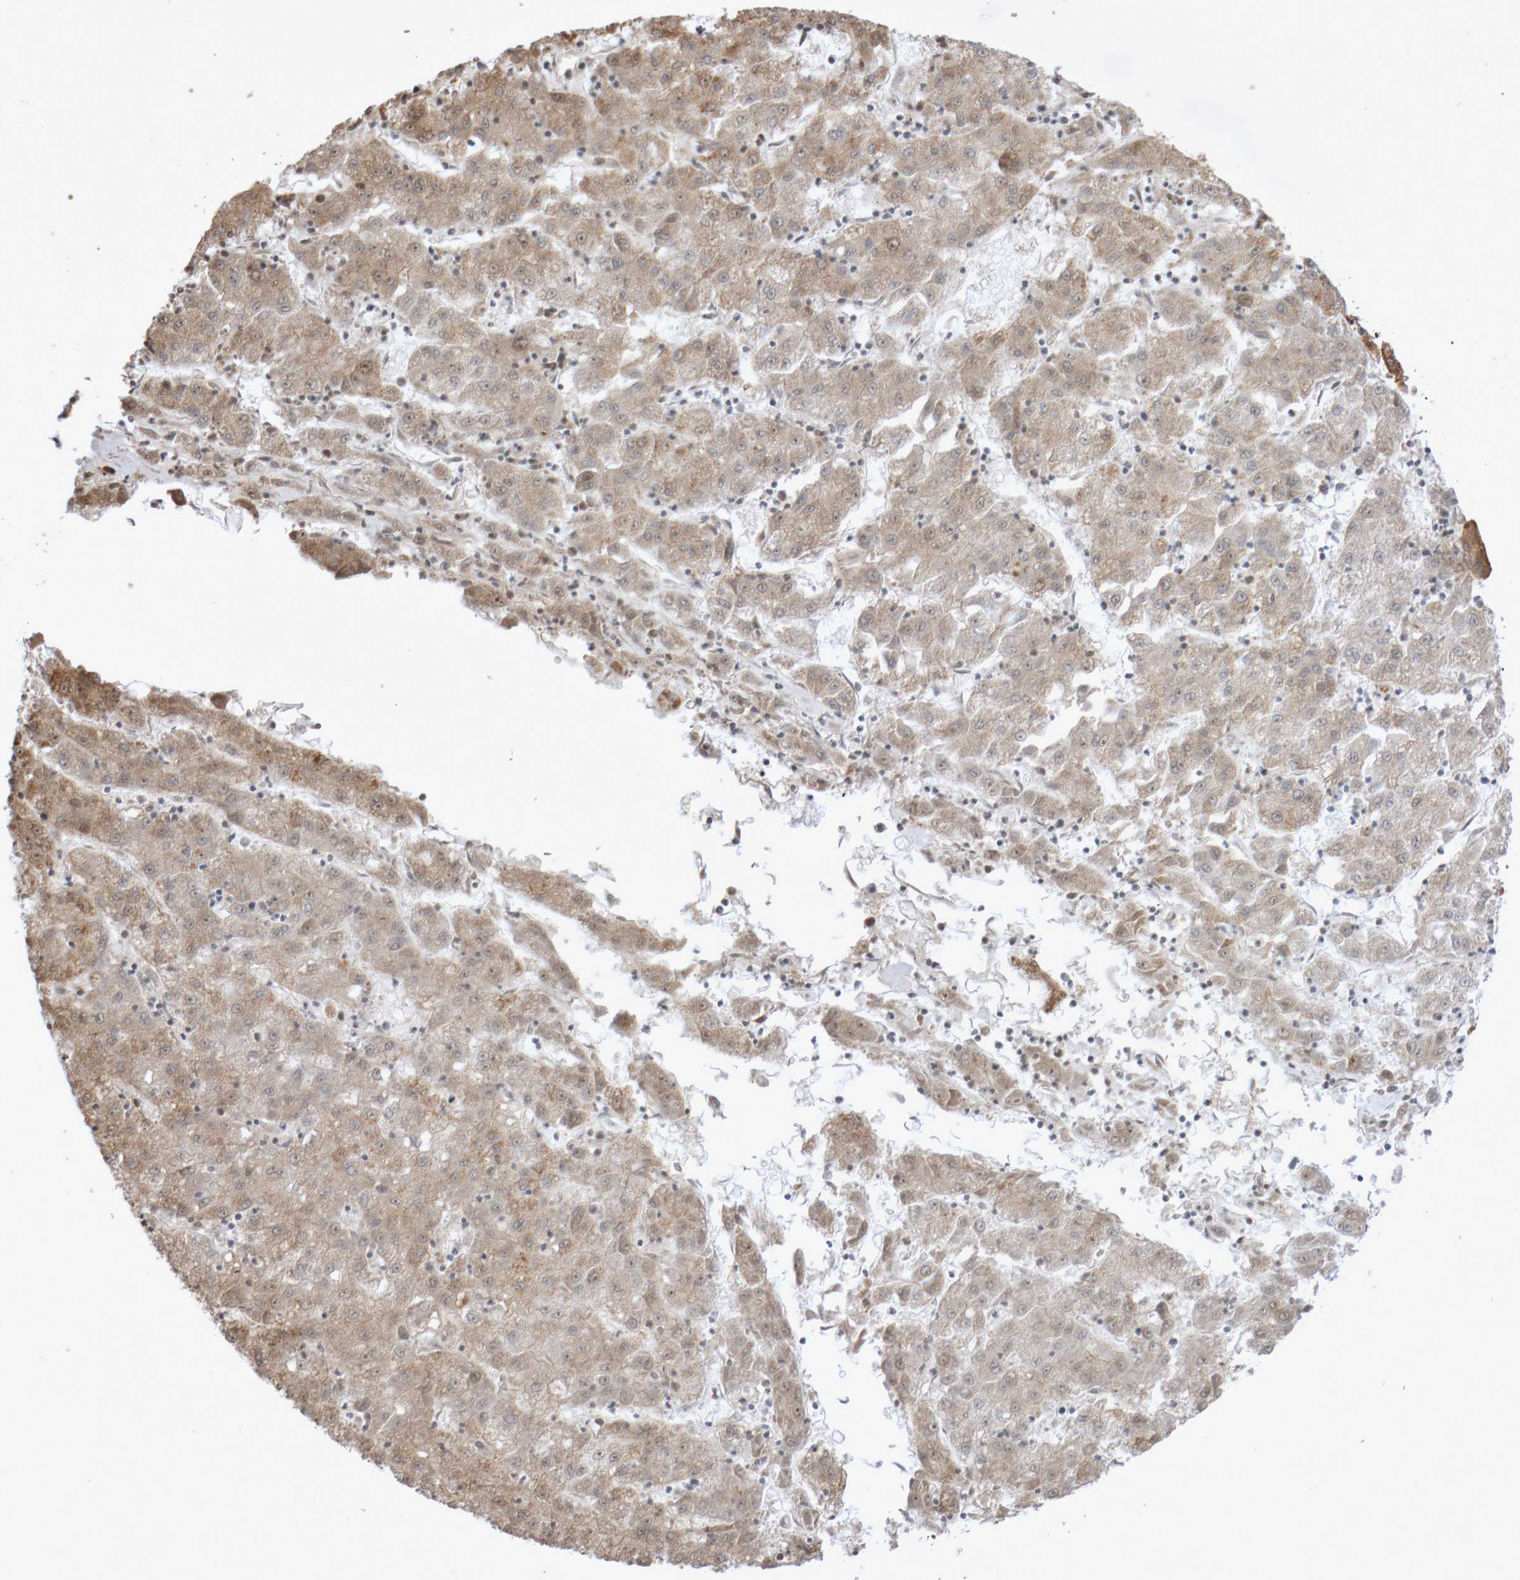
{"staining": {"intensity": "weak", "quantity": ">75%", "location": "cytoplasmic/membranous,nuclear"}, "tissue": "liver cancer", "cell_type": "Tumor cells", "image_type": "cancer", "snomed": [{"axis": "morphology", "description": "Carcinoma, Hepatocellular, NOS"}, {"axis": "topography", "description": "Liver"}], "caption": "Liver cancer (hepatocellular carcinoma) stained with DAB (3,3'-diaminobenzidine) immunohistochemistry reveals low levels of weak cytoplasmic/membranous and nuclear staining in approximately >75% of tumor cells.", "gene": "DPH7", "patient": {"sex": "male", "age": 72}}